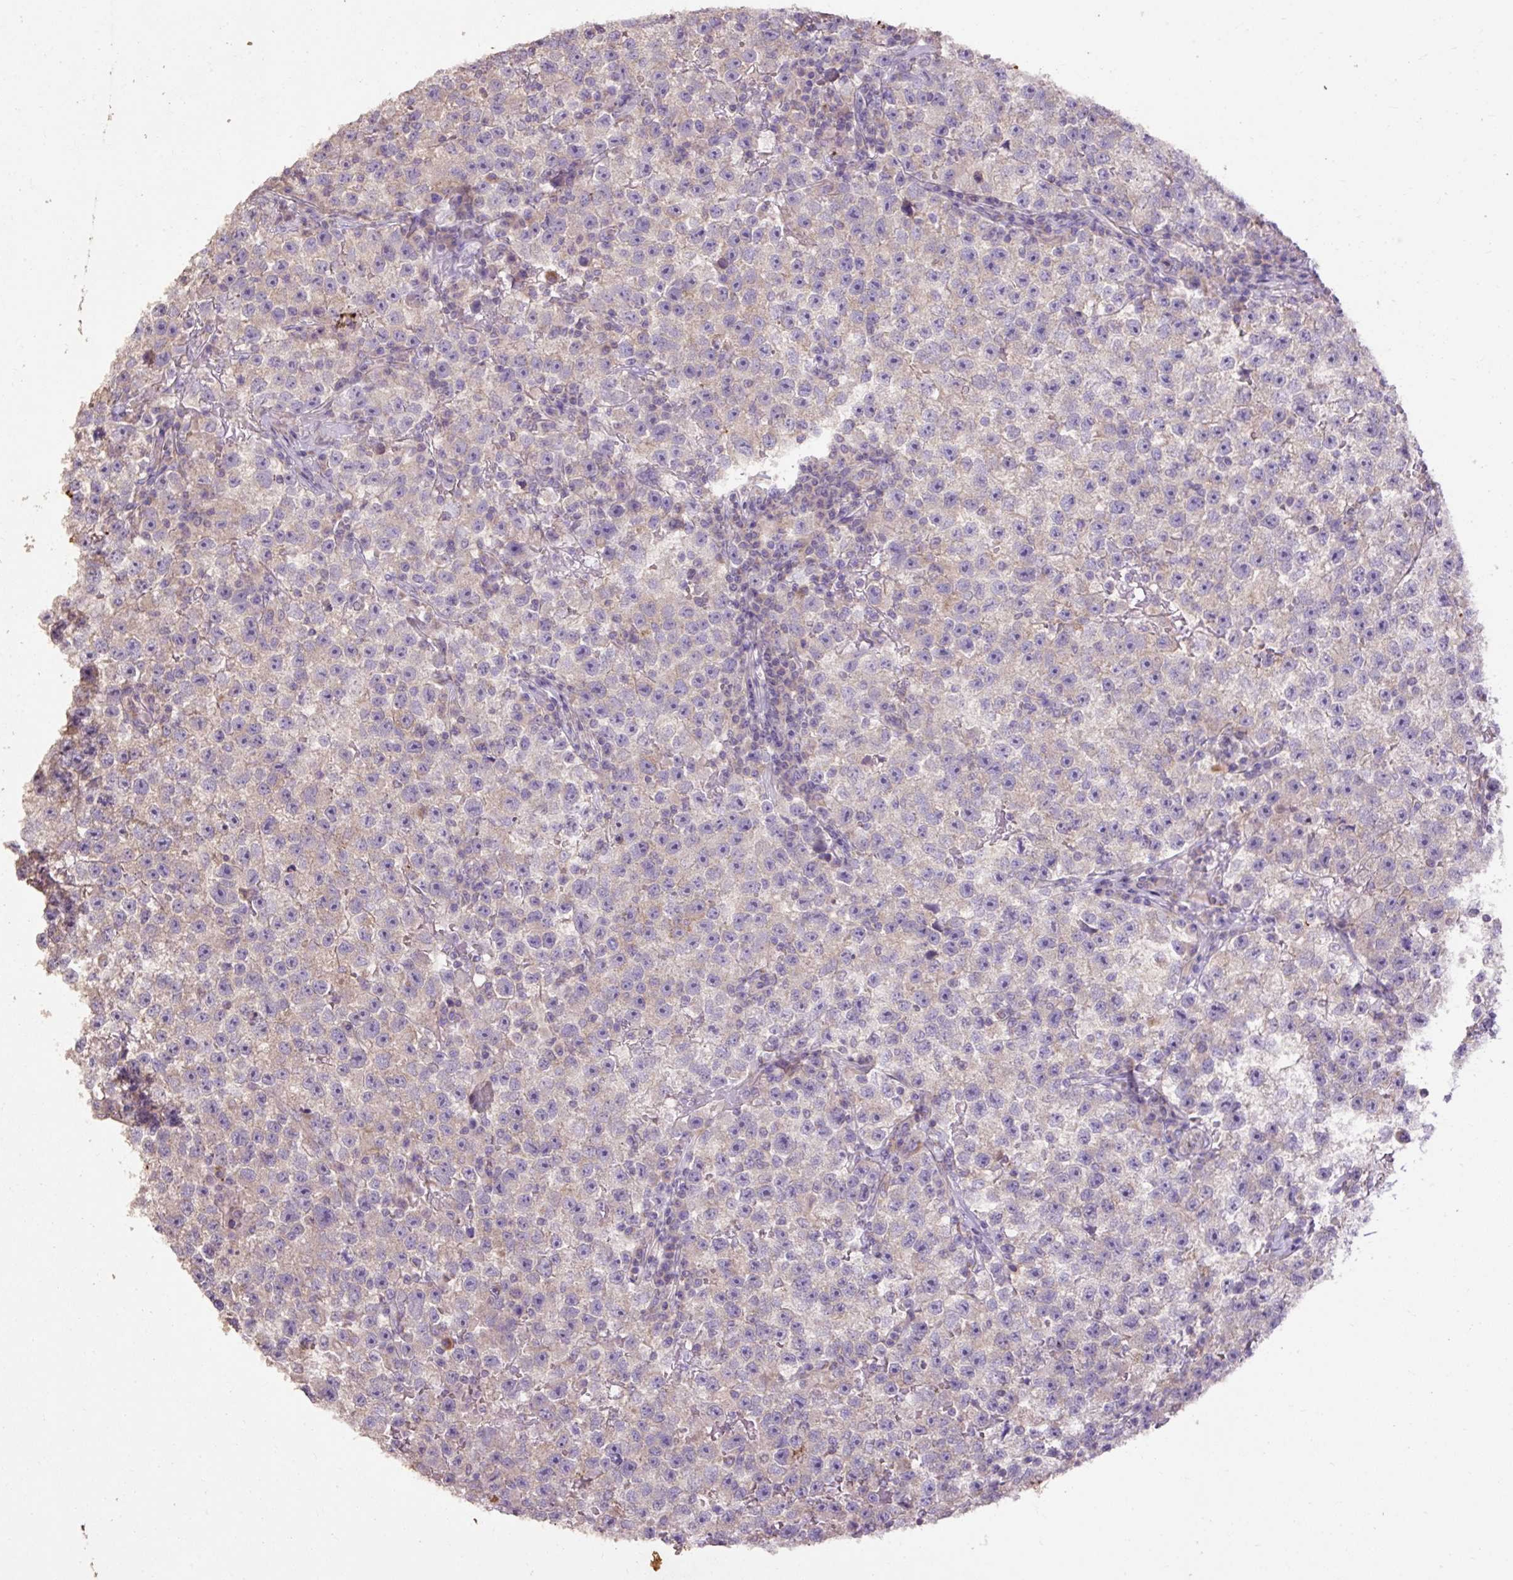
{"staining": {"intensity": "negative", "quantity": "none", "location": "none"}, "tissue": "testis cancer", "cell_type": "Tumor cells", "image_type": "cancer", "snomed": [{"axis": "morphology", "description": "Seminoma, NOS"}, {"axis": "topography", "description": "Testis"}], "caption": "DAB immunohistochemical staining of human testis cancer displays no significant expression in tumor cells.", "gene": "ABR", "patient": {"sex": "male", "age": 22}}